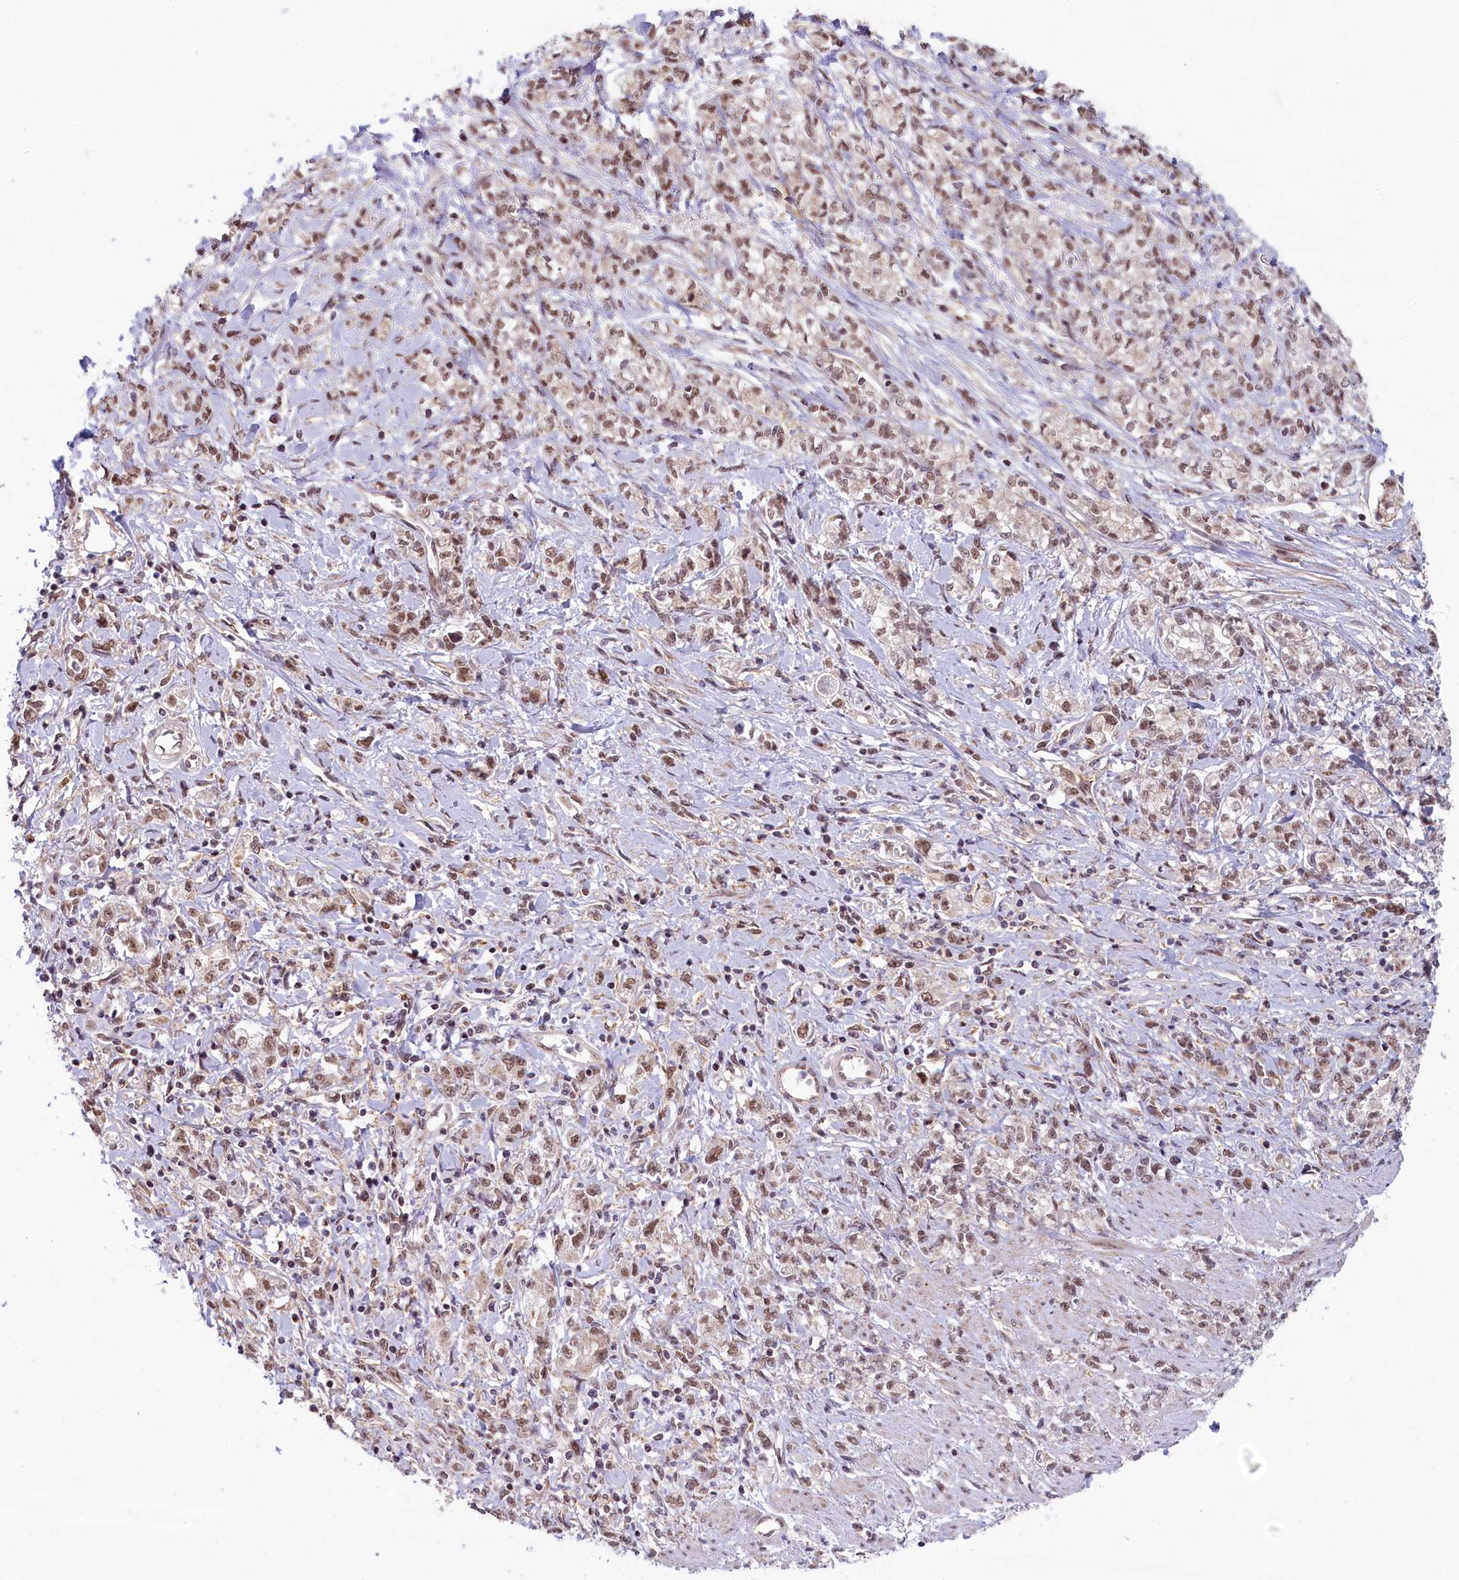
{"staining": {"intensity": "weak", "quantity": ">75%", "location": "nuclear"}, "tissue": "stomach cancer", "cell_type": "Tumor cells", "image_type": "cancer", "snomed": [{"axis": "morphology", "description": "Adenocarcinoma, NOS"}, {"axis": "topography", "description": "Stomach"}], "caption": "Weak nuclear positivity for a protein is appreciated in approximately >75% of tumor cells of stomach cancer using IHC.", "gene": "FCHO1", "patient": {"sex": "female", "age": 76}}